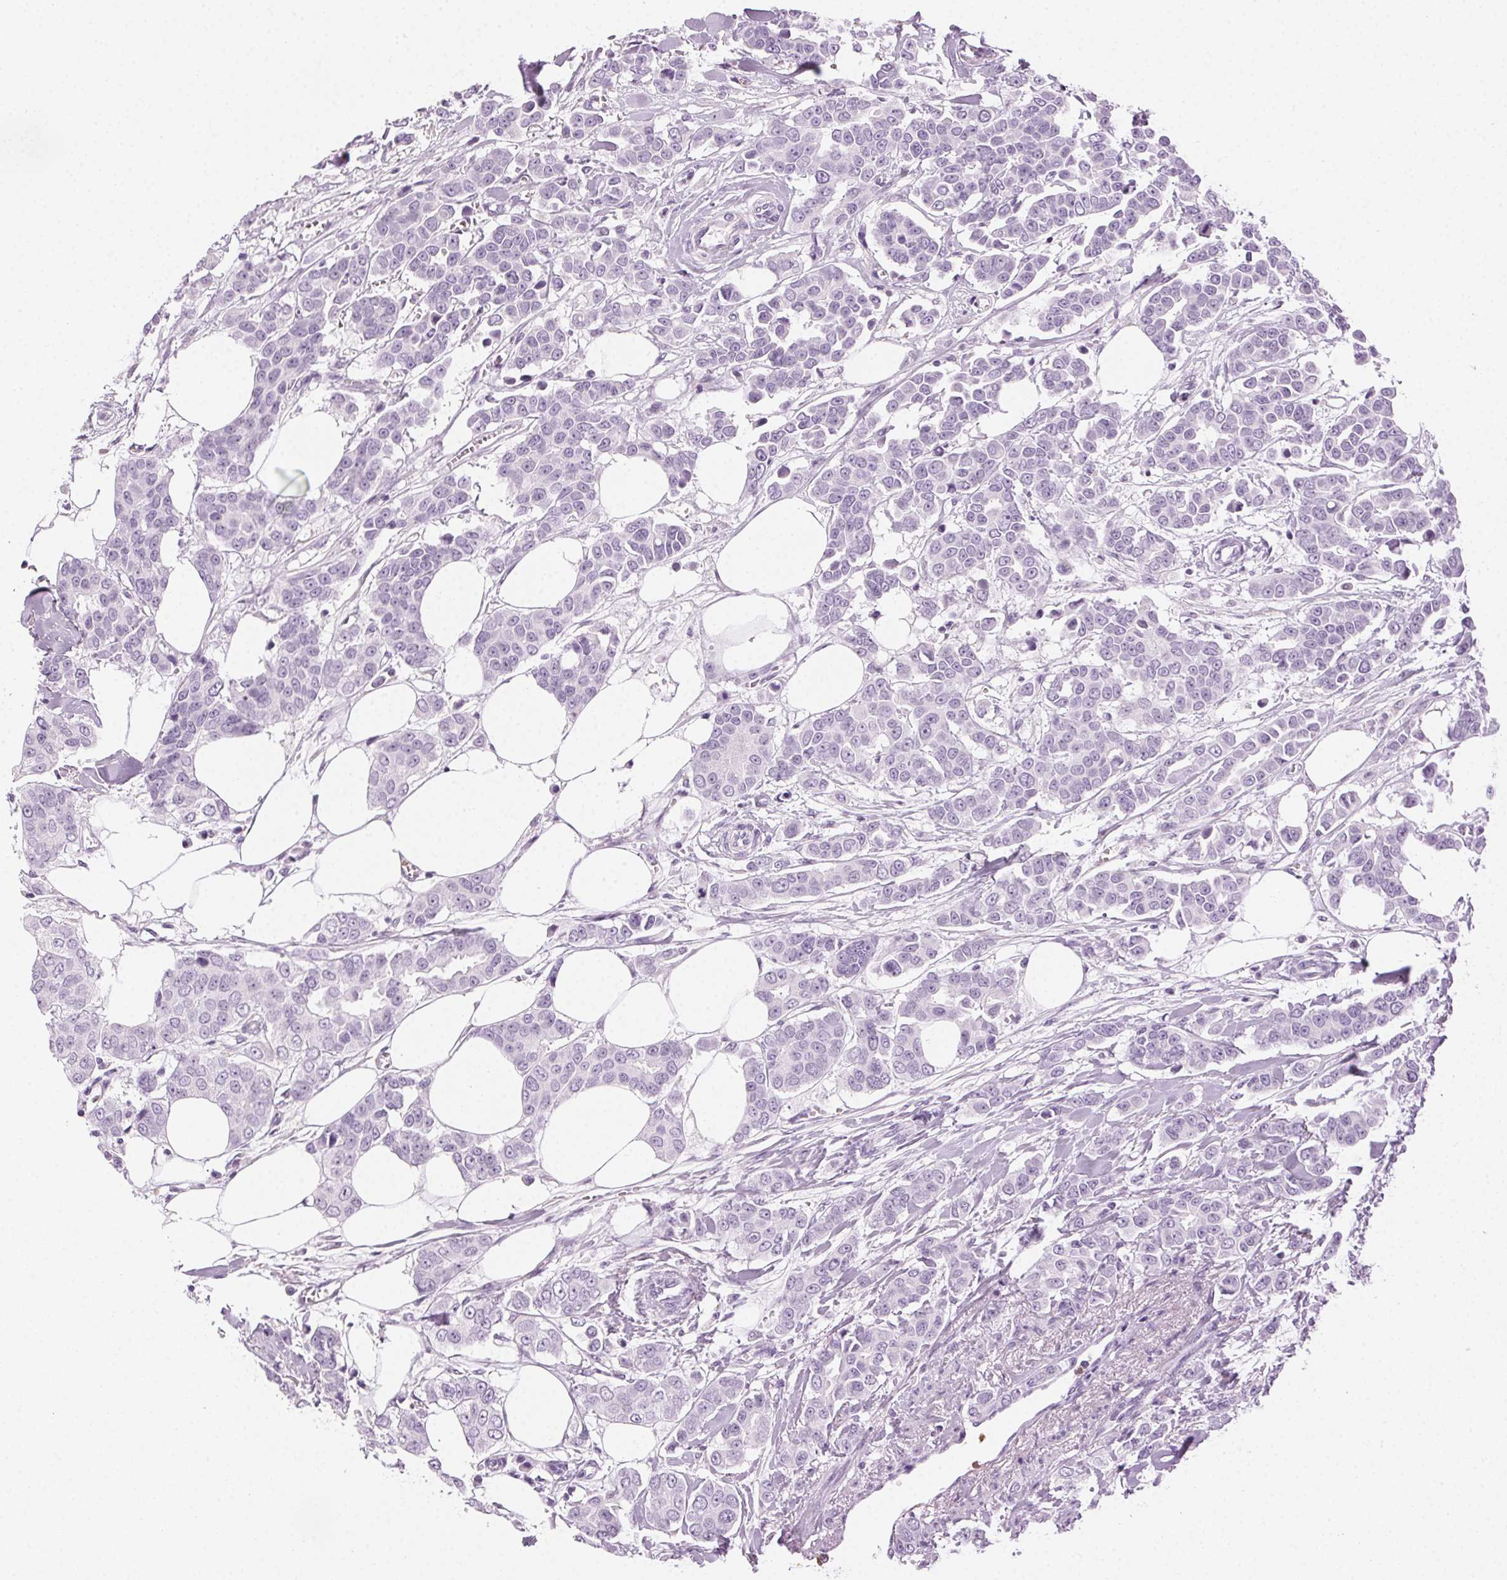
{"staining": {"intensity": "negative", "quantity": "none", "location": "none"}, "tissue": "breast cancer", "cell_type": "Tumor cells", "image_type": "cancer", "snomed": [{"axis": "morphology", "description": "Duct carcinoma"}, {"axis": "topography", "description": "Breast"}], "caption": "Immunohistochemistry (IHC) of breast invasive ductal carcinoma exhibits no staining in tumor cells.", "gene": "MPO", "patient": {"sex": "female", "age": 94}}